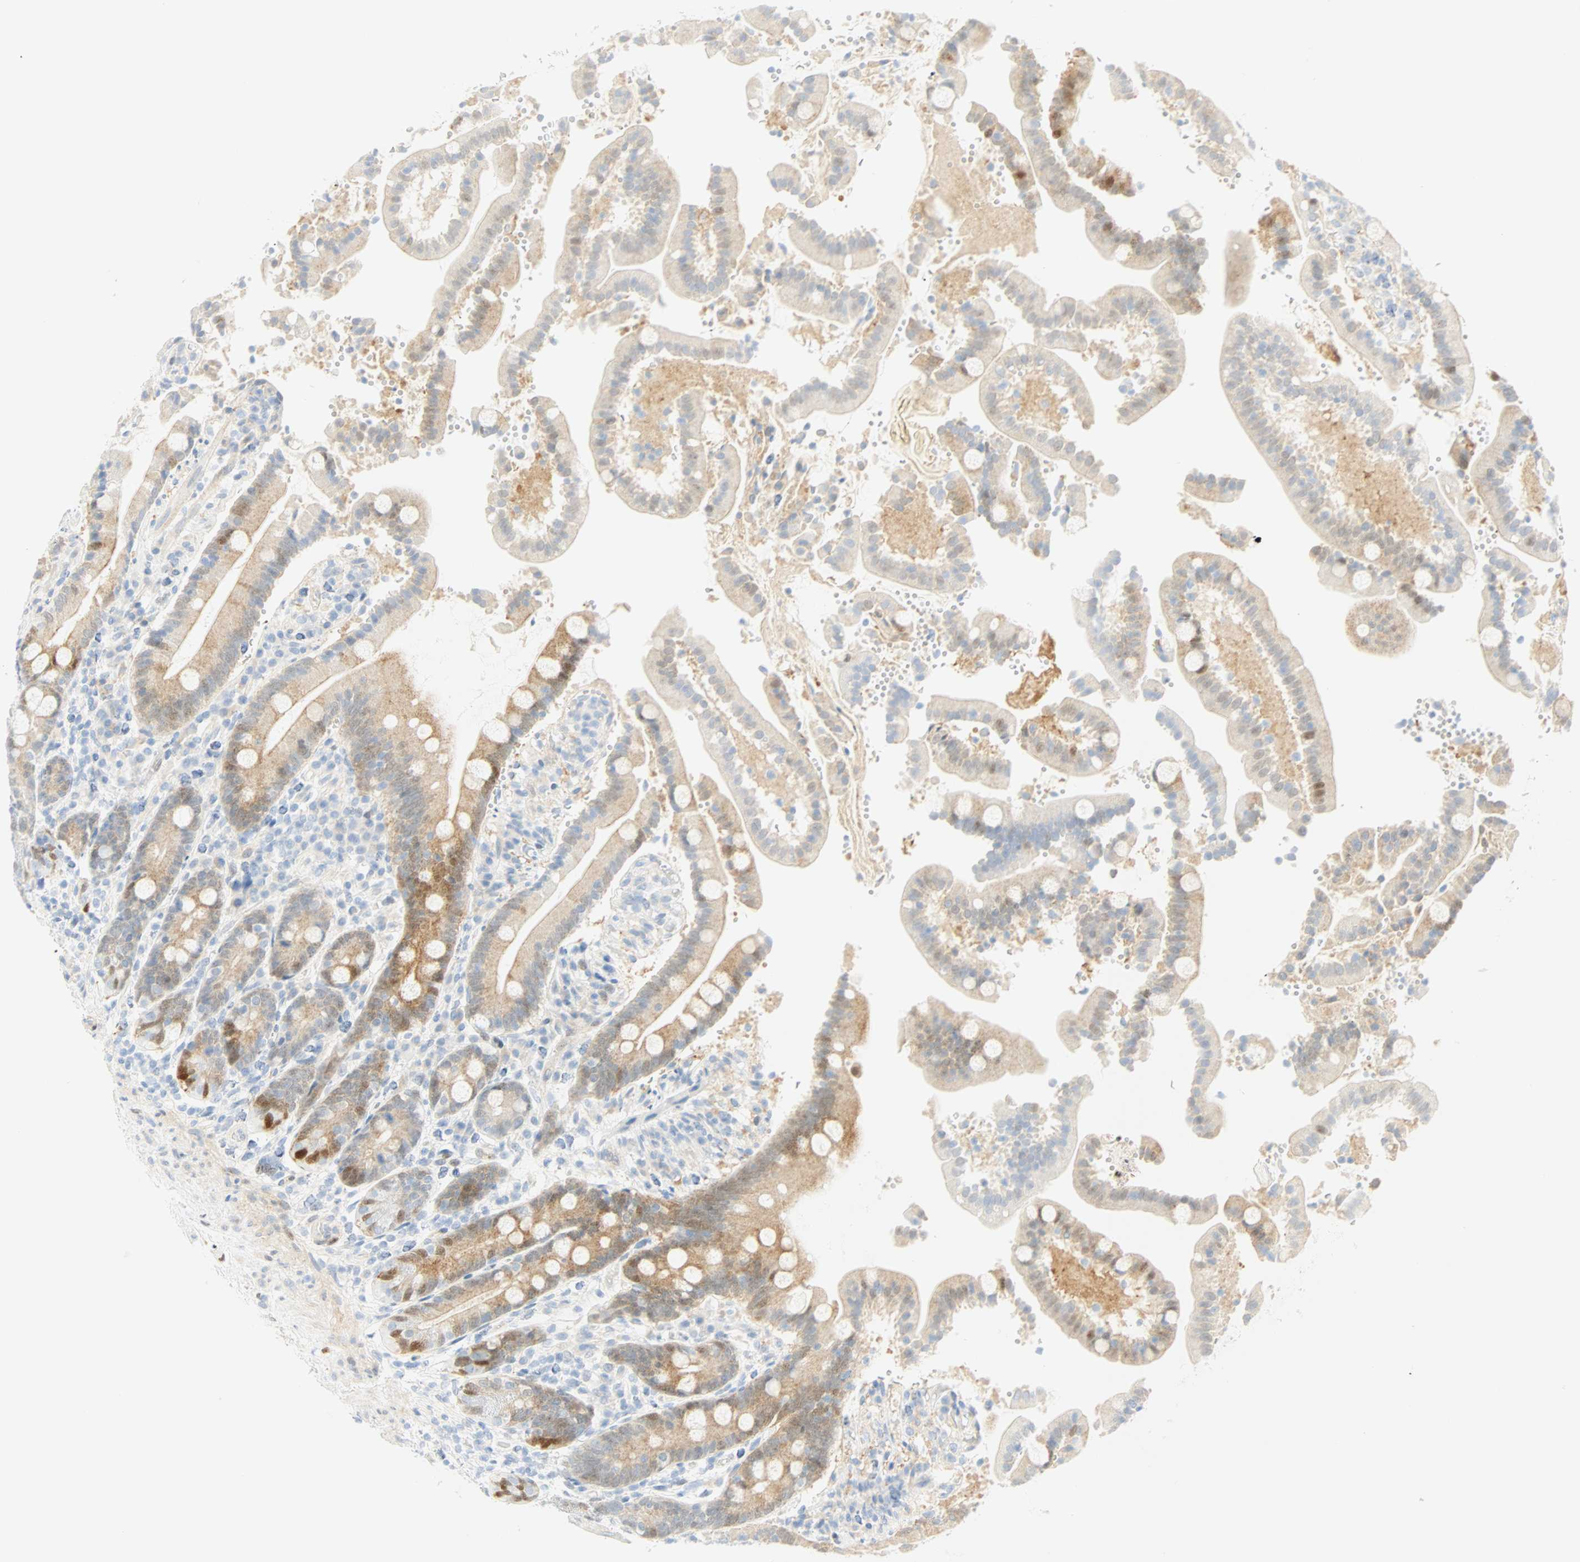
{"staining": {"intensity": "moderate", "quantity": ">75%", "location": "cytoplasmic/membranous"}, "tissue": "duodenum", "cell_type": "Glandular cells", "image_type": "normal", "snomed": [{"axis": "morphology", "description": "Normal tissue, NOS"}, {"axis": "topography", "description": "Small intestine, NOS"}], "caption": "Brown immunohistochemical staining in normal human duodenum reveals moderate cytoplasmic/membranous staining in about >75% of glandular cells. The protein is shown in brown color, while the nuclei are stained blue.", "gene": "SELENBP1", "patient": {"sex": "female", "age": 71}}